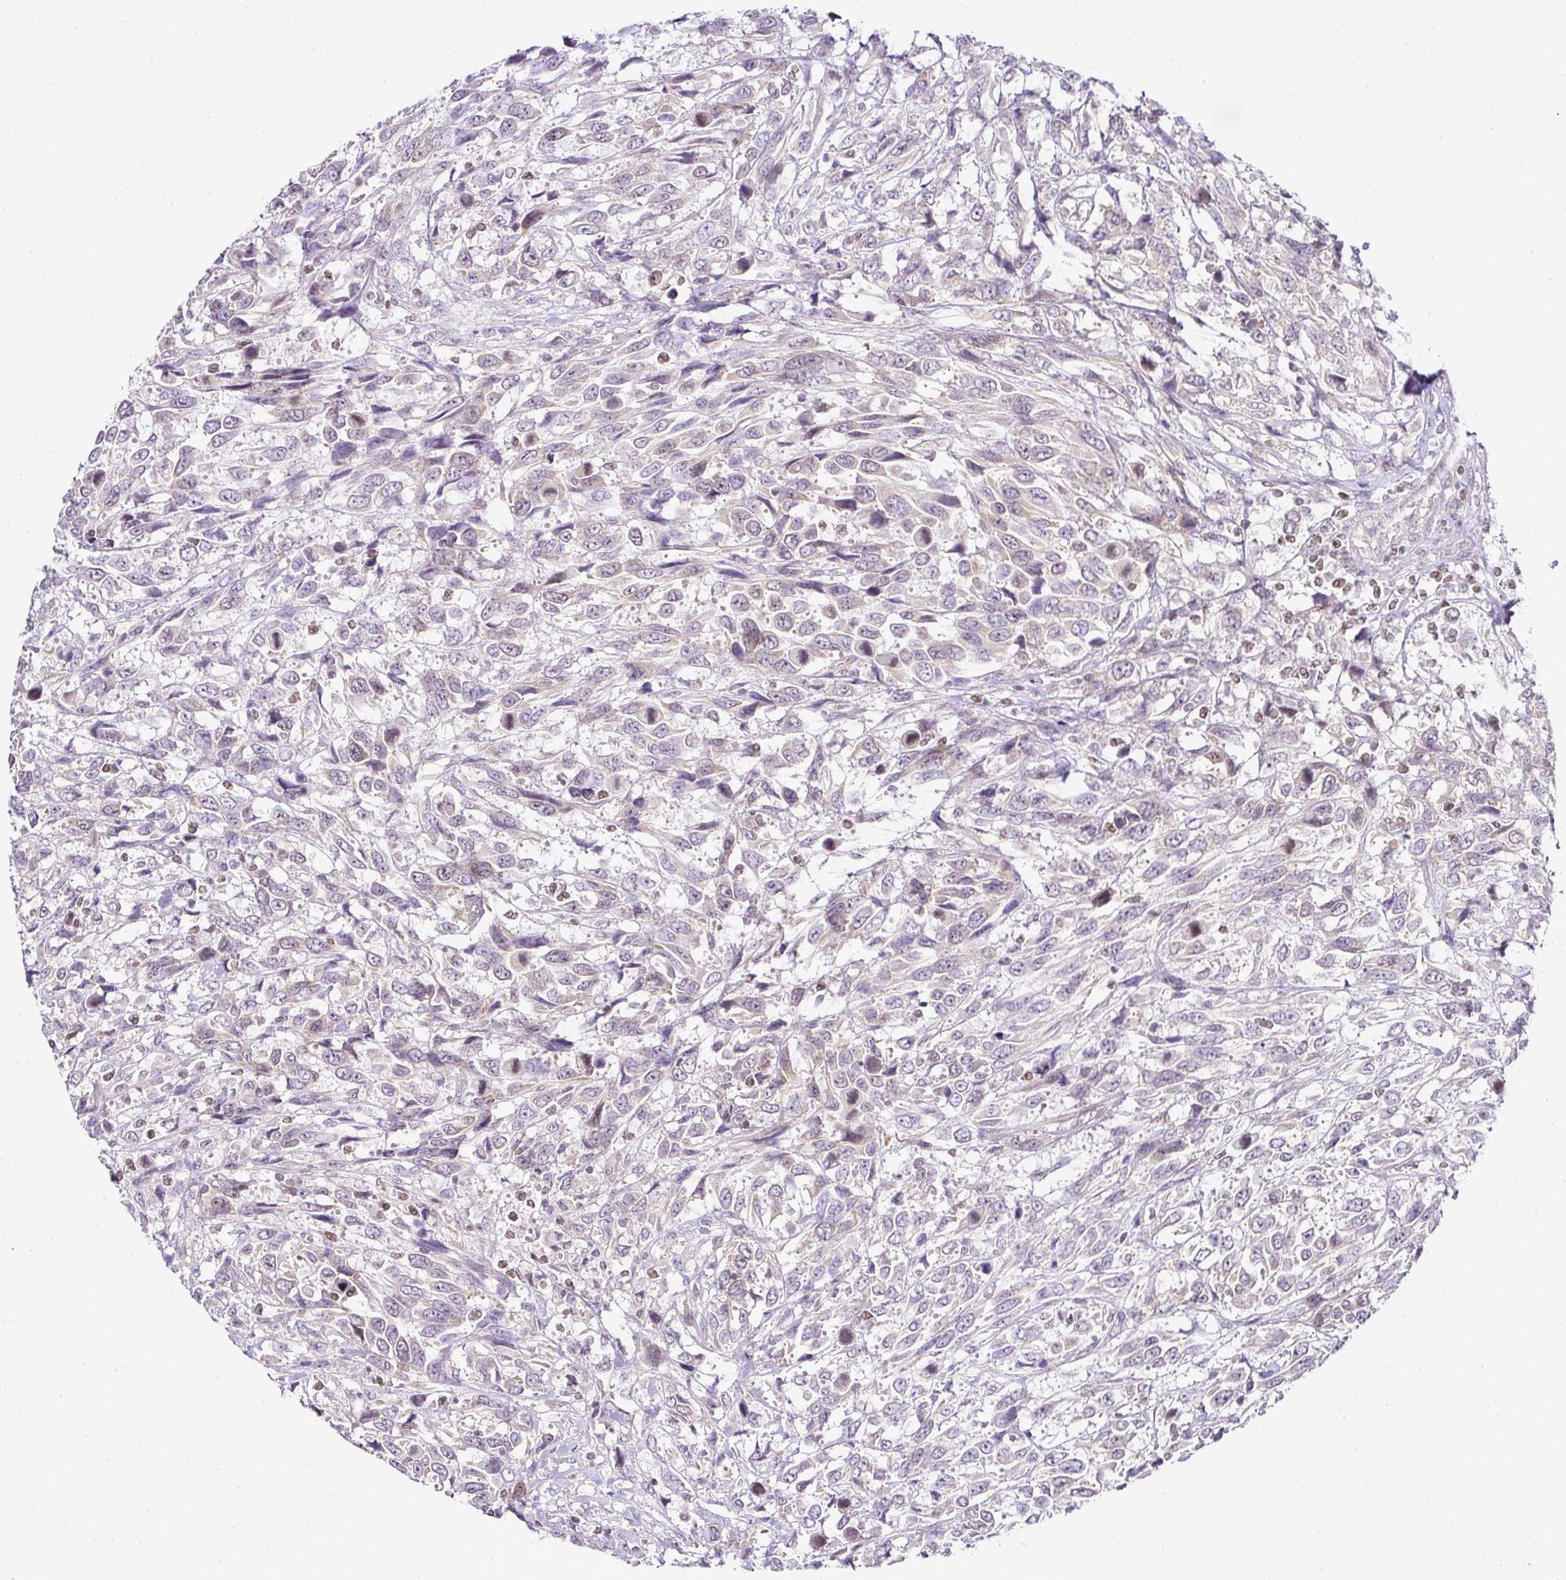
{"staining": {"intensity": "negative", "quantity": "none", "location": "none"}, "tissue": "urothelial cancer", "cell_type": "Tumor cells", "image_type": "cancer", "snomed": [{"axis": "morphology", "description": "Urothelial carcinoma, High grade"}, {"axis": "topography", "description": "Urinary bladder"}], "caption": "Tumor cells show no significant protein staining in urothelial cancer.", "gene": "FAM32A", "patient": {"sex": "female", "age": 70}}